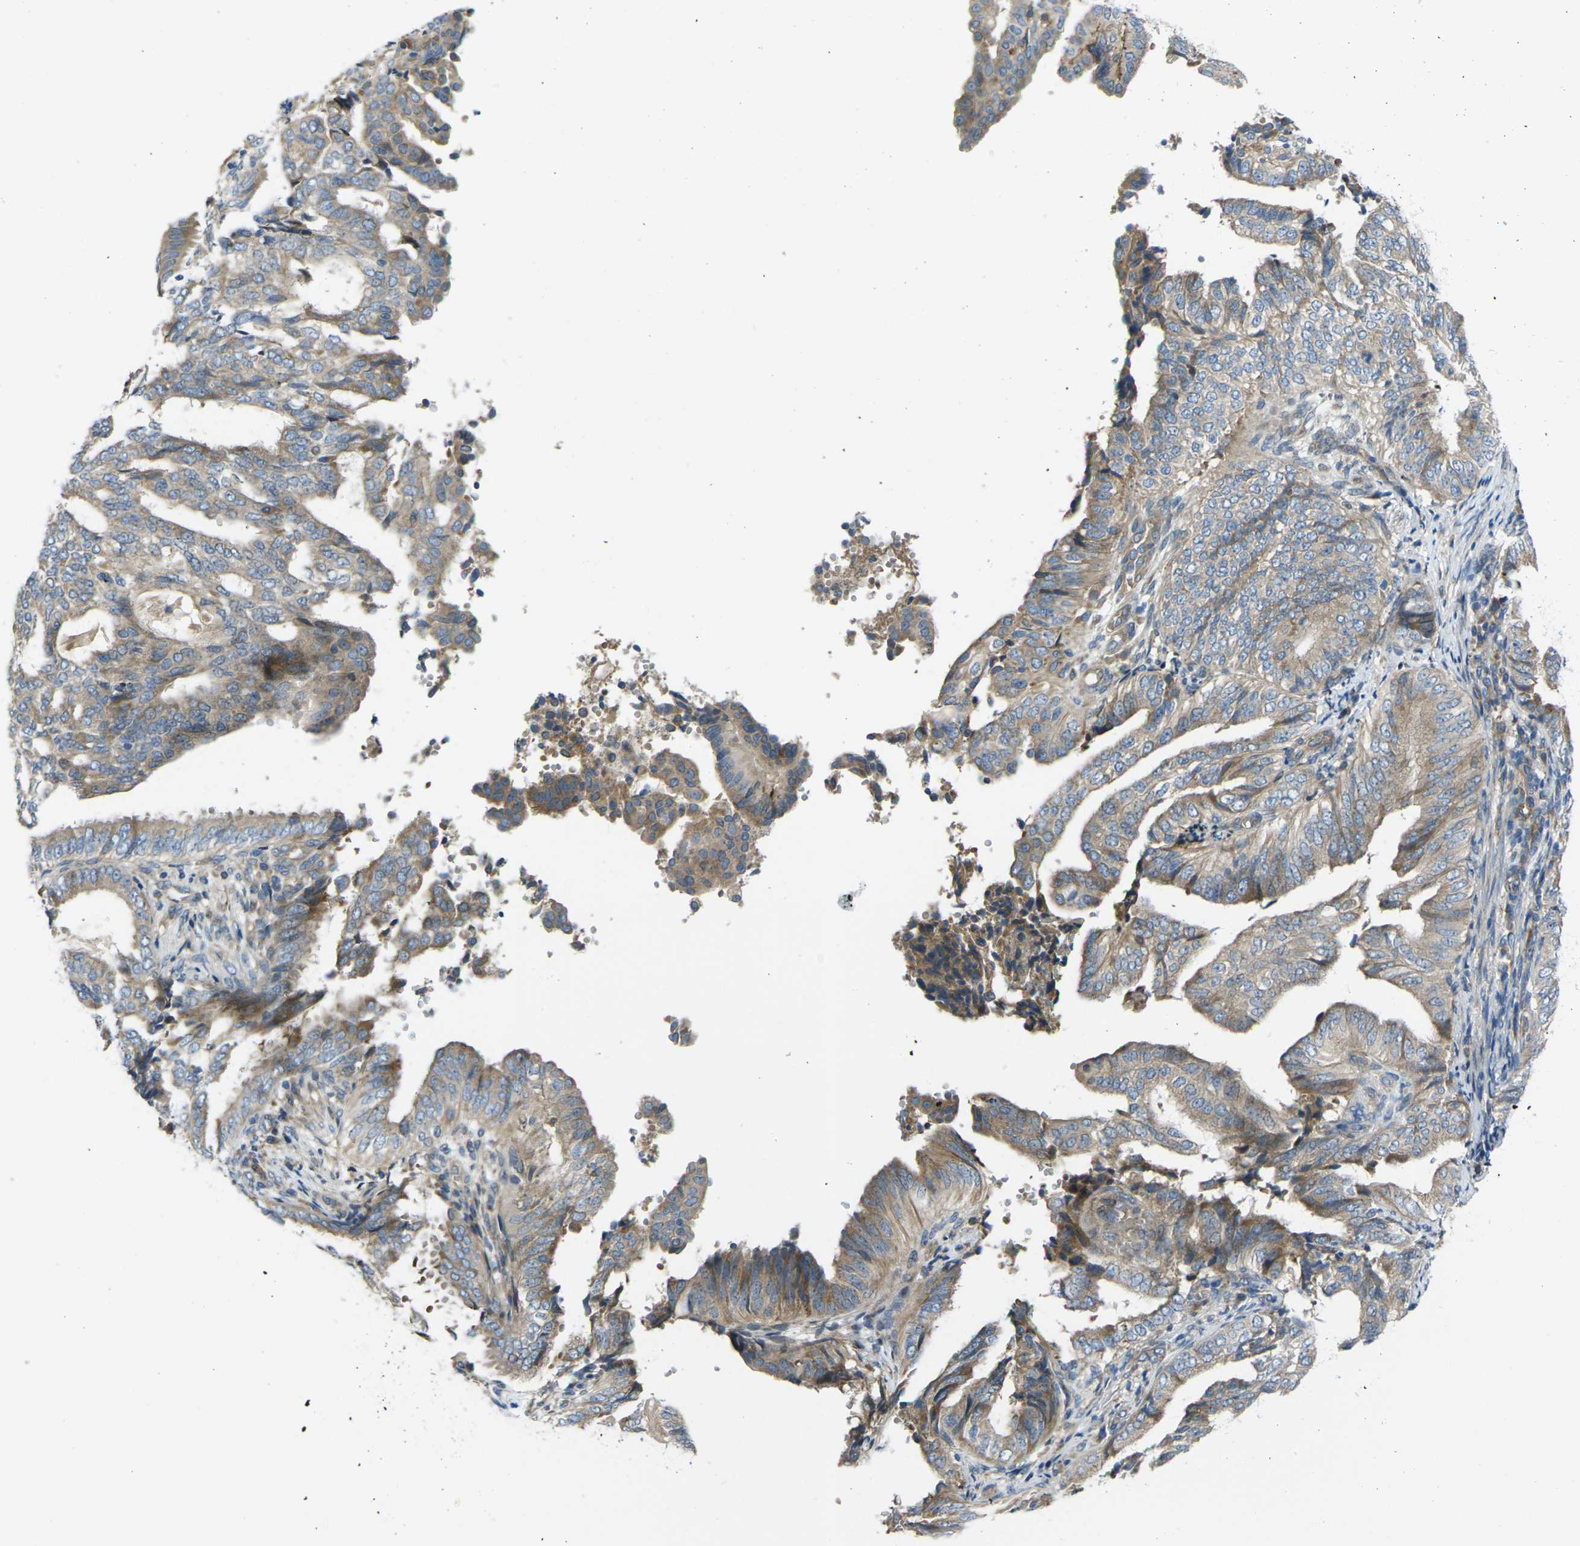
{"staining": {"intensity": "weak", "quantity": ">75%", "location": "cytoplasmic/membranous"}, "tissue": "endometrial cancer", "cell_type": "Tumor cells", "image_type": "cancer", "snomed": [{"axis": "morphology", "description": "Adenocarcinoma, NOS"}, {"axis": "topography", "description": "Endometrium"}], "caption": "Immunohistochemistry photomicrograph of human endometrial adenocarcinoma stained for a protein (brown), which shows low levels of weak cytoplasmic/membranous expression in about >75% of tumor cells.", "gene": "FZD1", "patient": {"sex": "female", "age": 58}}